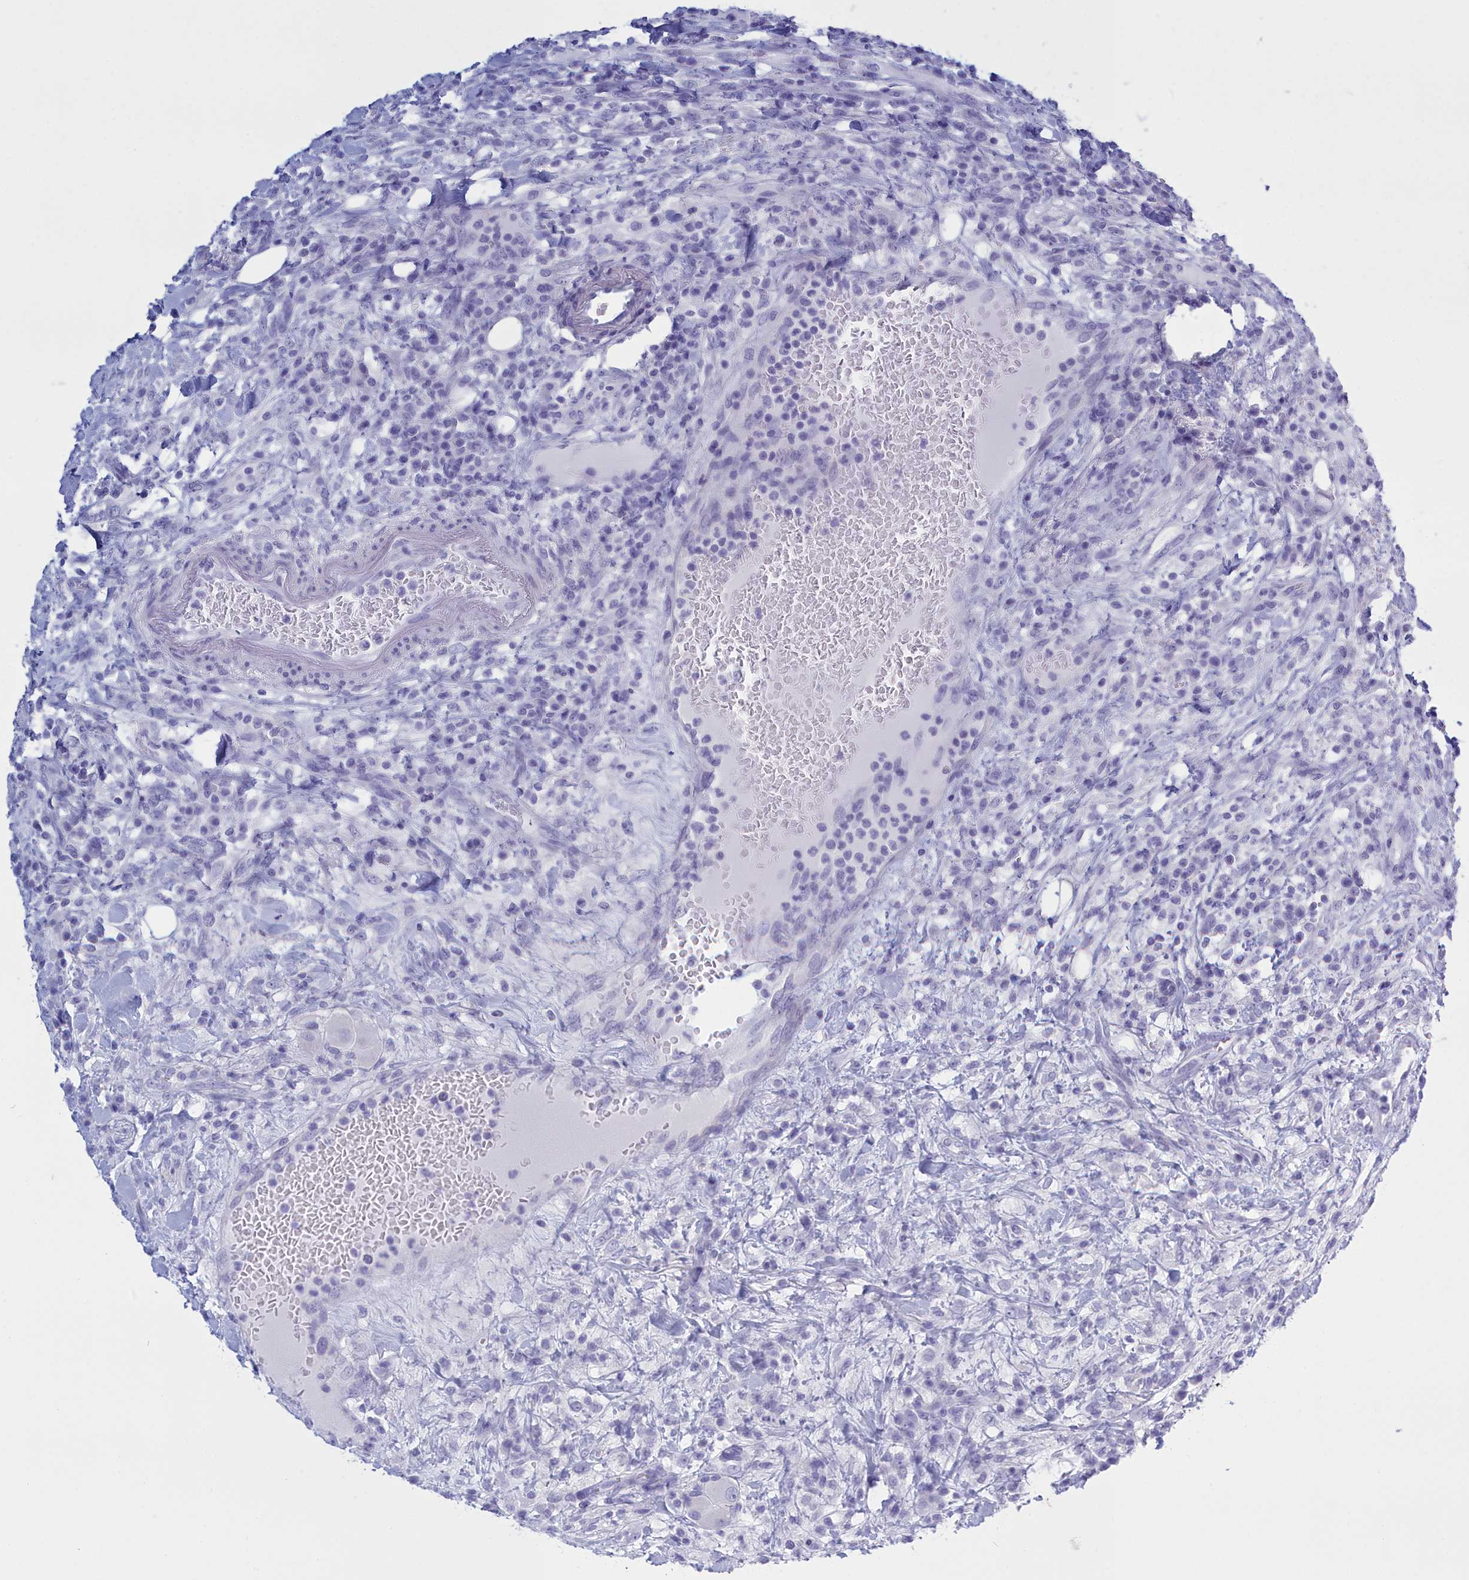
{"staining": {"intensity": "negative", "quantity": "none", "location": "none"}, "tissue": "lymphoma", "cell_type": "Tumor cells", "image_type": "cancer", "snomed": [{"axis": "morphology", "description": "Malignant lymphoma, non-Hodgkin's type, High grade"}, {"axis": "topography", "description": "Colon"}], "caption": "Protein analysis of malignant lymphoma, non-Hodgkin's type (high-grade) demonstrates no significant staining in tumor cells.", "gene": "TMEM97", "patient": {"sex": "female", "age": 53}}